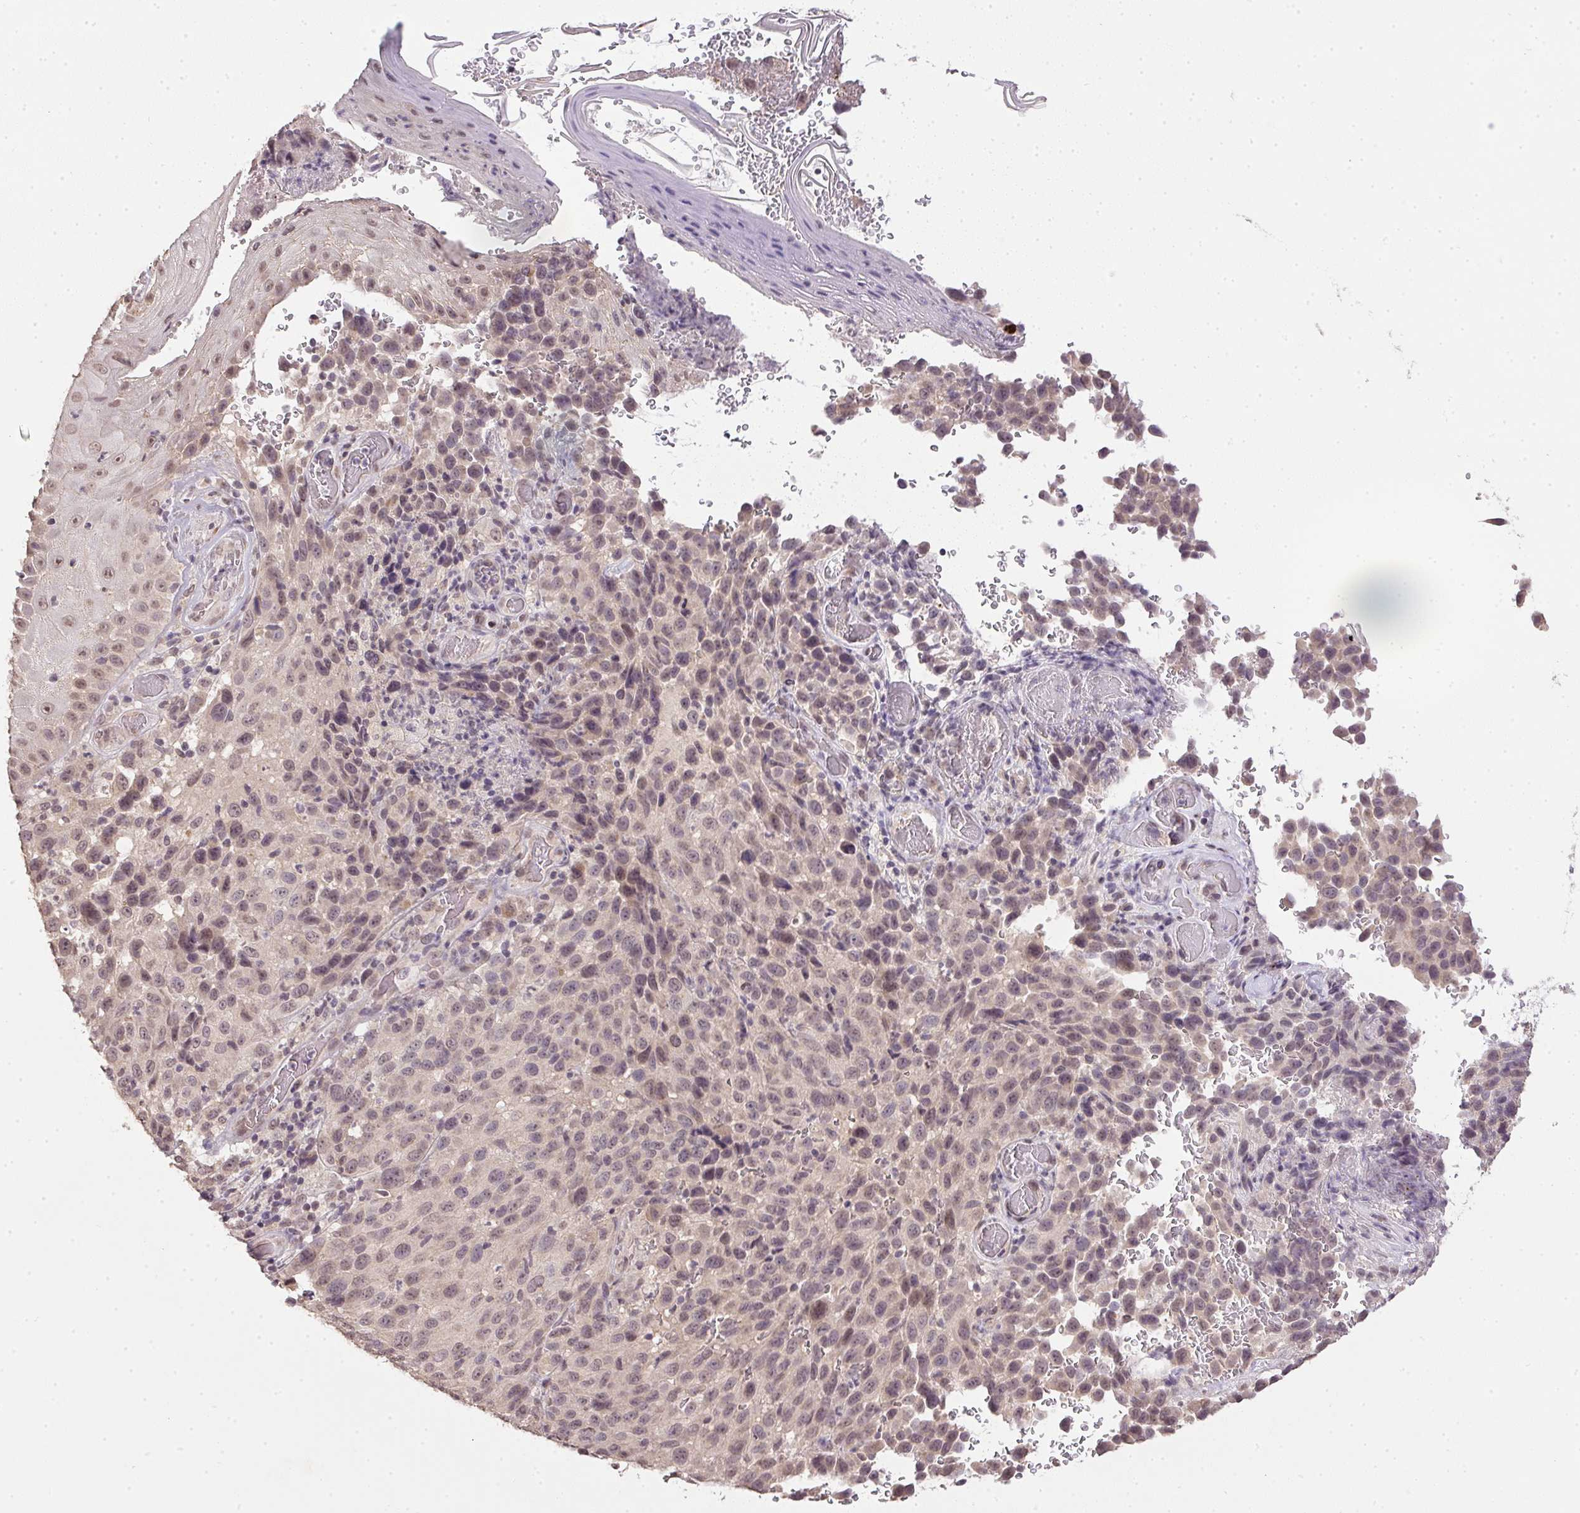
{"staining": {"intensity": "weak", "quantity": "<25%", "location": "nuclear"}, "tissue": "melanoma", "cell_type": "Tumor cells", "image_type": "cancer", "snomed": [{"axis": "morphology", "description": "Malignant melanoma, NOS"}, {"axis": "topography", "description": "Skin"}], "caption": "Immunohistochemistry (IHC) of malignant melanoma exhibits no staining in tumor cells.", "gene": "PPP4R4", "patient": {"sex": "male", "age": 85}}